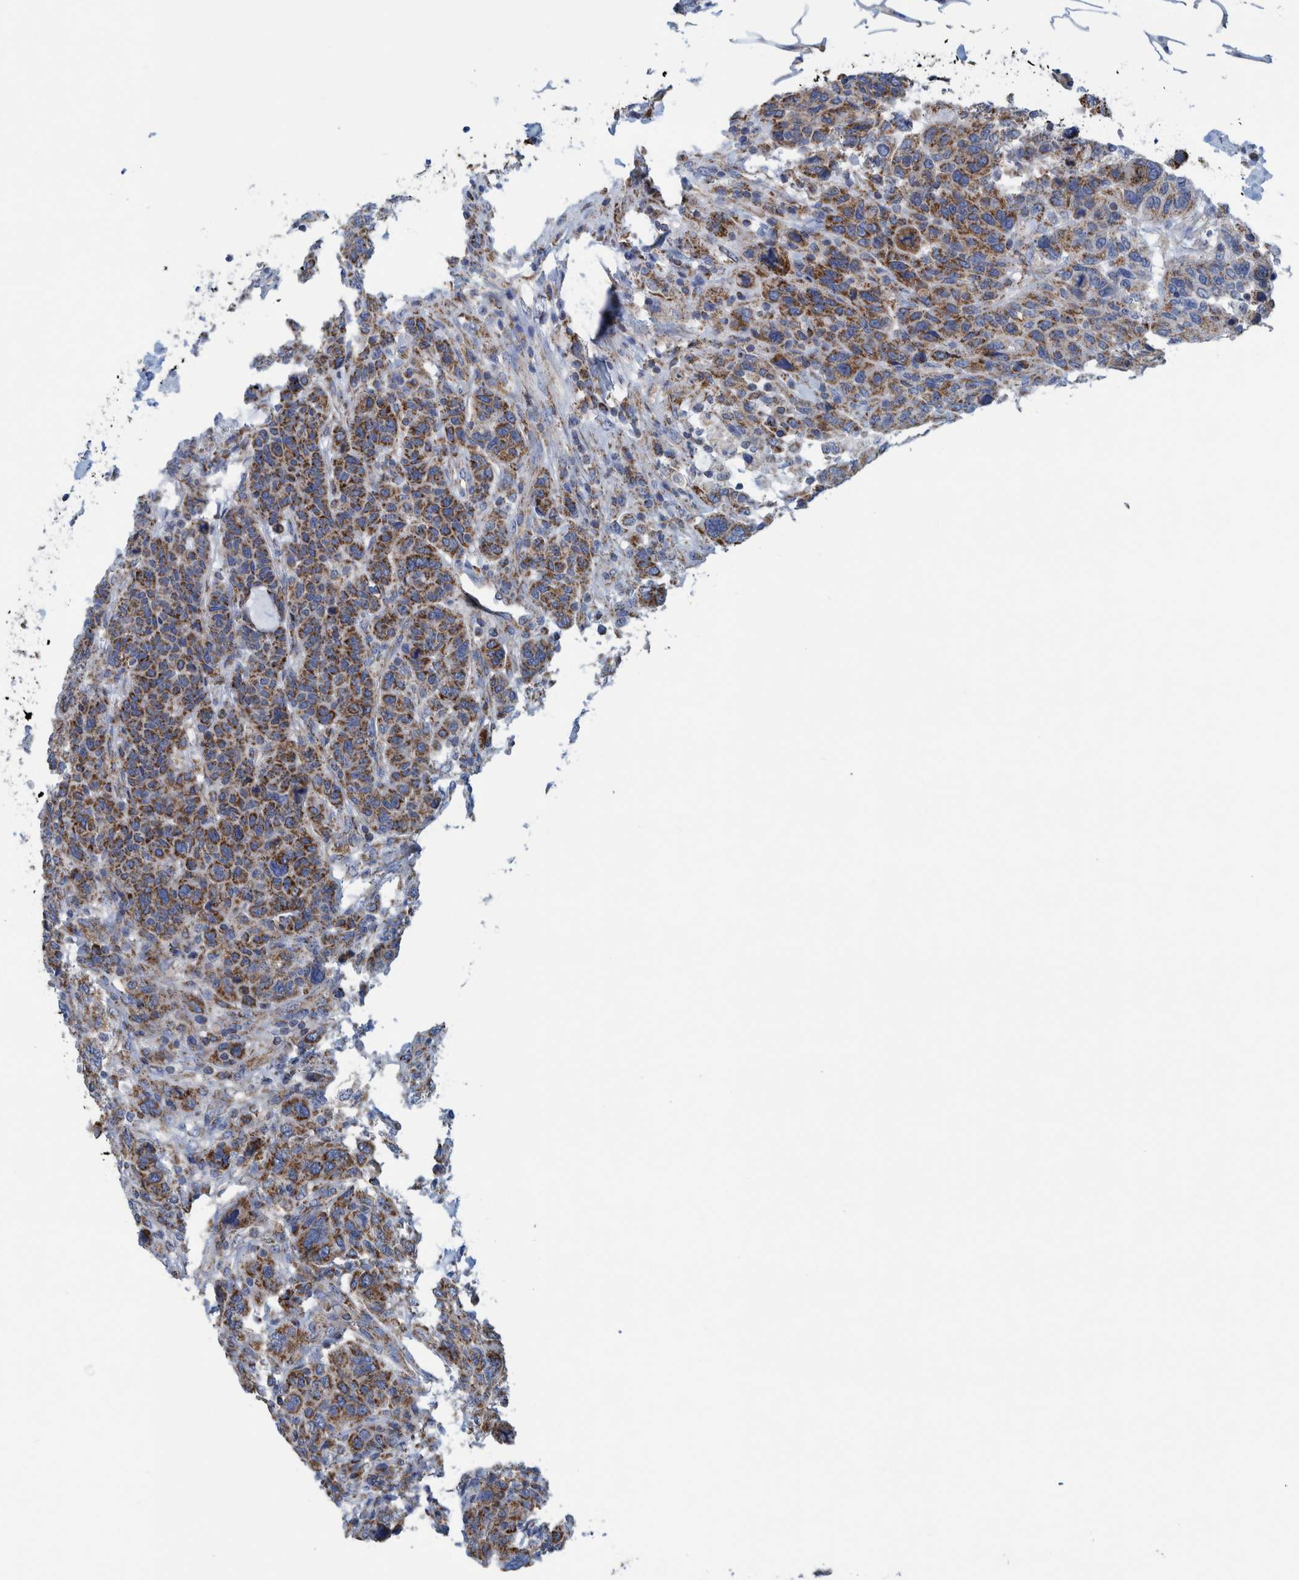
{"staining": {"intensity": "strong", "quantity": ">75%", "location": "cytoplasmic/membranous"}, "tissue": "breast cancer", "cell_type": "Tumor cells", "image_type": "cancer", "snomed": [{"axis": "morphology", "description": "Duct carcinoma"}, {"axis": "topography", "description": "Breast"}], "caption": "Protein staining of breast cancer tissue exhibits strong cytoplasmic/membranous positivity in approximately >75% of tumor cells. The staining is performed using DAB (3,3'-diaminobenzidine) brown chromogen to label protein expression. The nuclei are counter-stained blue using hematoxylin.", "gene": "MRPS7", "patient": {"sex": "female", "age": 37}}